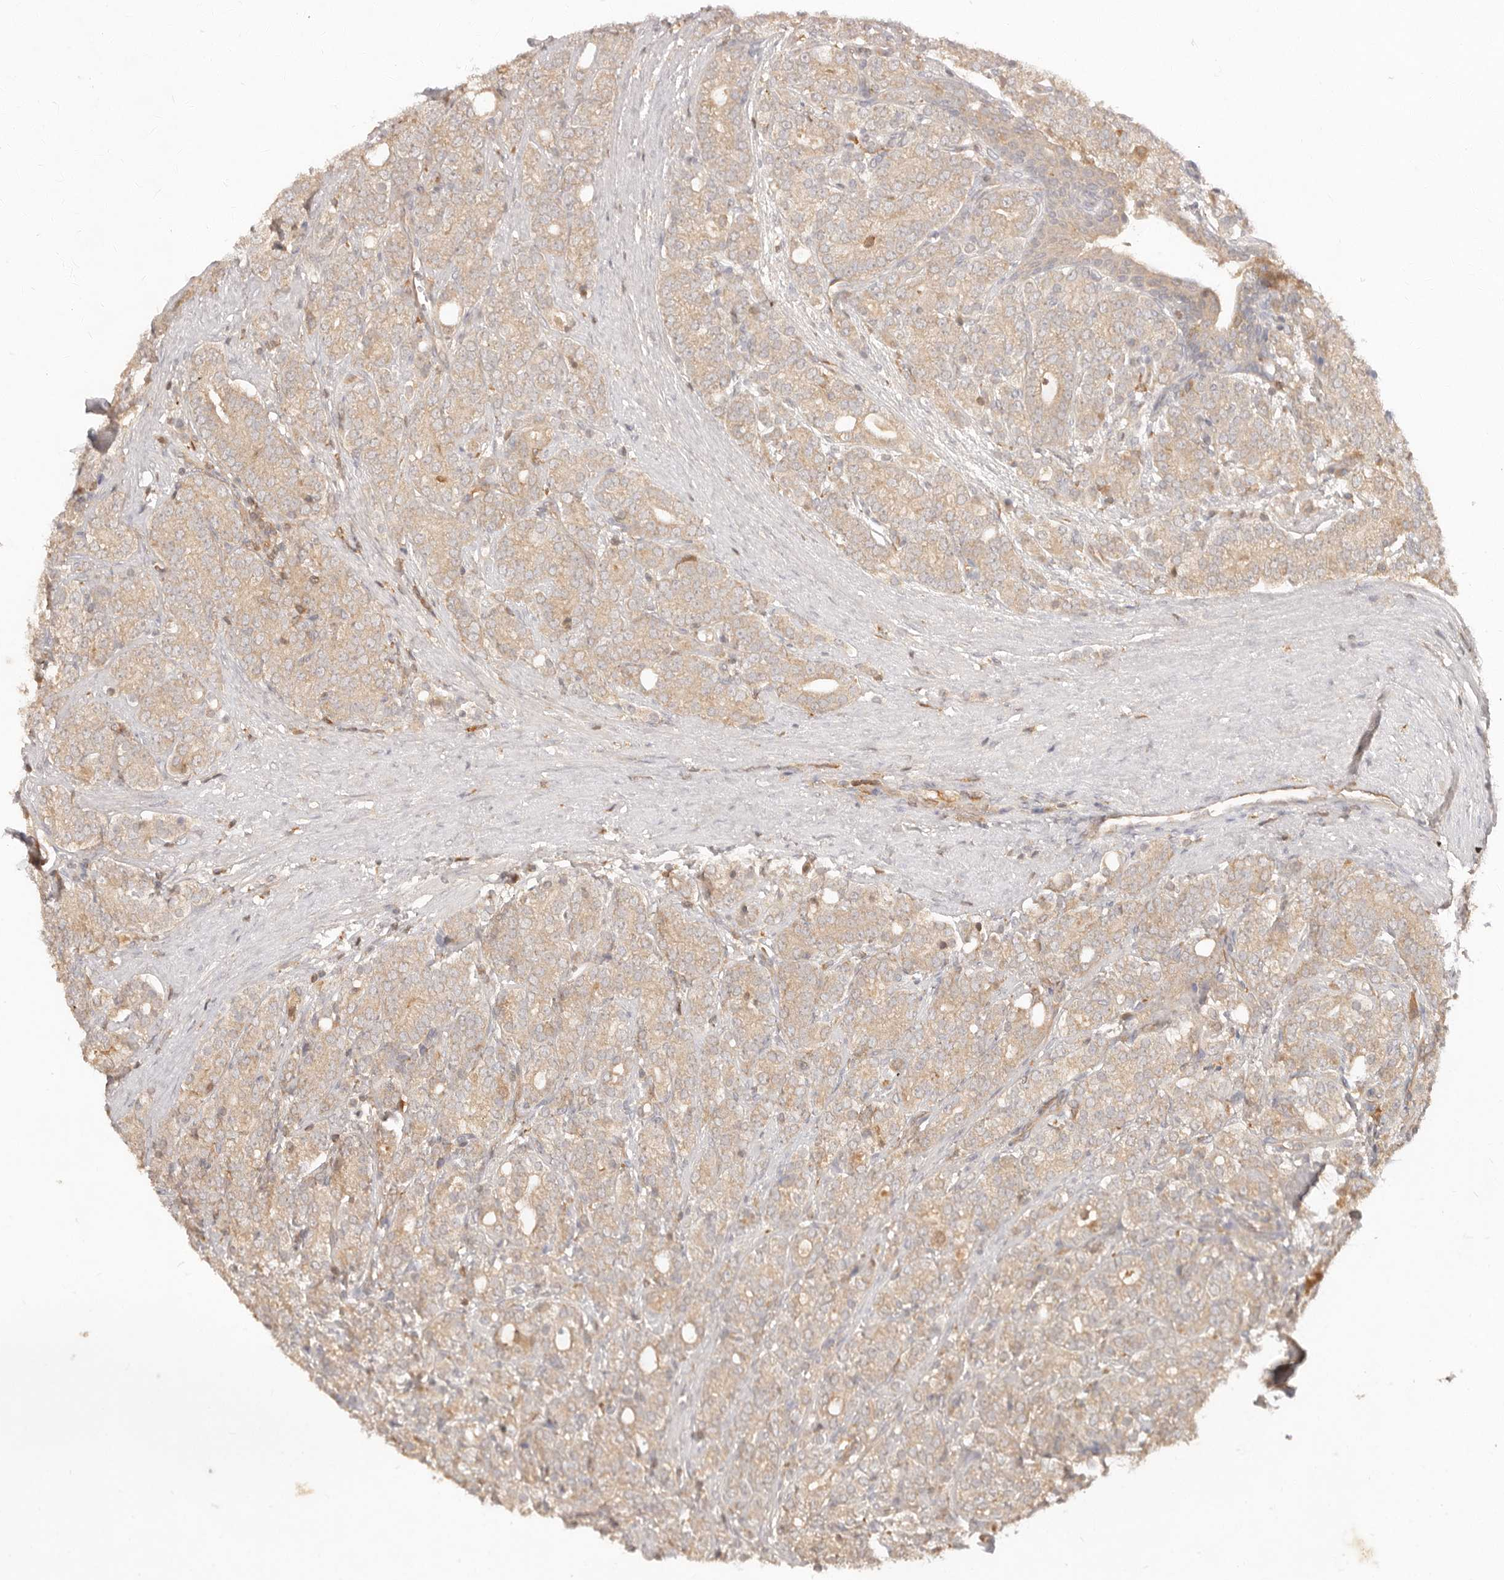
{"staining": {"intensity": "weak", "quantity": ">75%", "location": "cytoplasmic/membranous"}, "tissue": "prostate cancer", "cell_type": "Tumor cells", "image_type": "cancer", "snomed": [{"axis": "morphology", "description": "Adenocarcinoma, High grade"}, {"axis": "topography", "description": "Prostate"}], "caption": "Immunohistochemical staining of adenocarcinoma (high-grade) (prostate) reveals low levels of weak cytoplasmic/membranous protein staining in approximately >75% of tumor cells.", "gene": "NECAP2", "patient": {"sex": "male", "age": 57}}